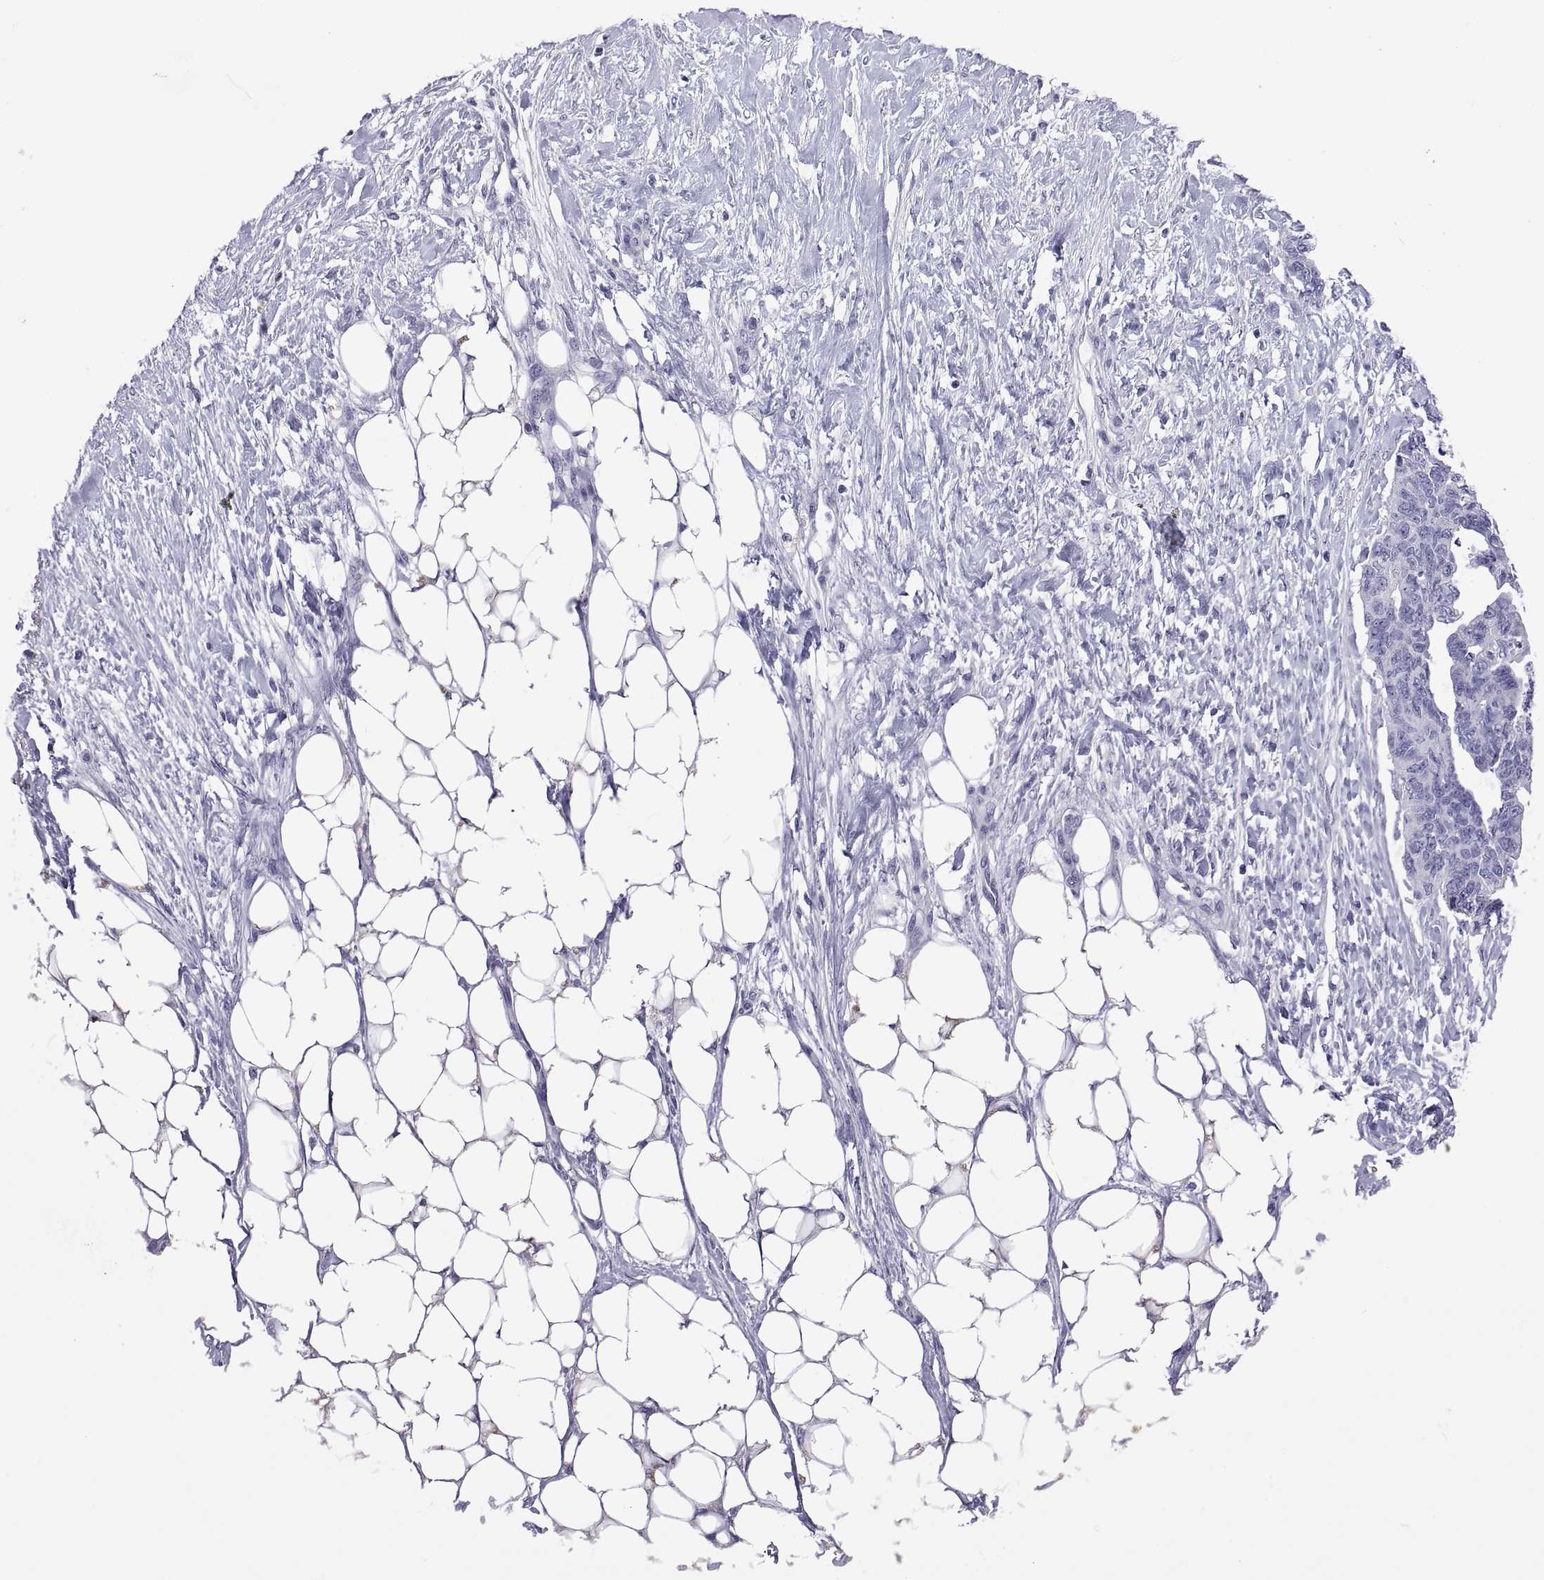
{"staining": {"intensity": "negative", "quantity": "none", "location": "none"}, "tissue": "ovarian cancer", "cell_type": "Tumor cells", "image_type": "cancer", "snomed": [{"axis": "morphology", "description": "Cystadenocarcinoma, serous, NOS"}, {"axis": "topography", "description": "Ovary"}], "caption": "This is an immunohistochemistry (IHC) histopathology image of serous cystadenocarcinoma (ovarian). There is no positivity in tumor cells.", "gene": "VSX2", "patient": {"sex": "female", "age": 69}}